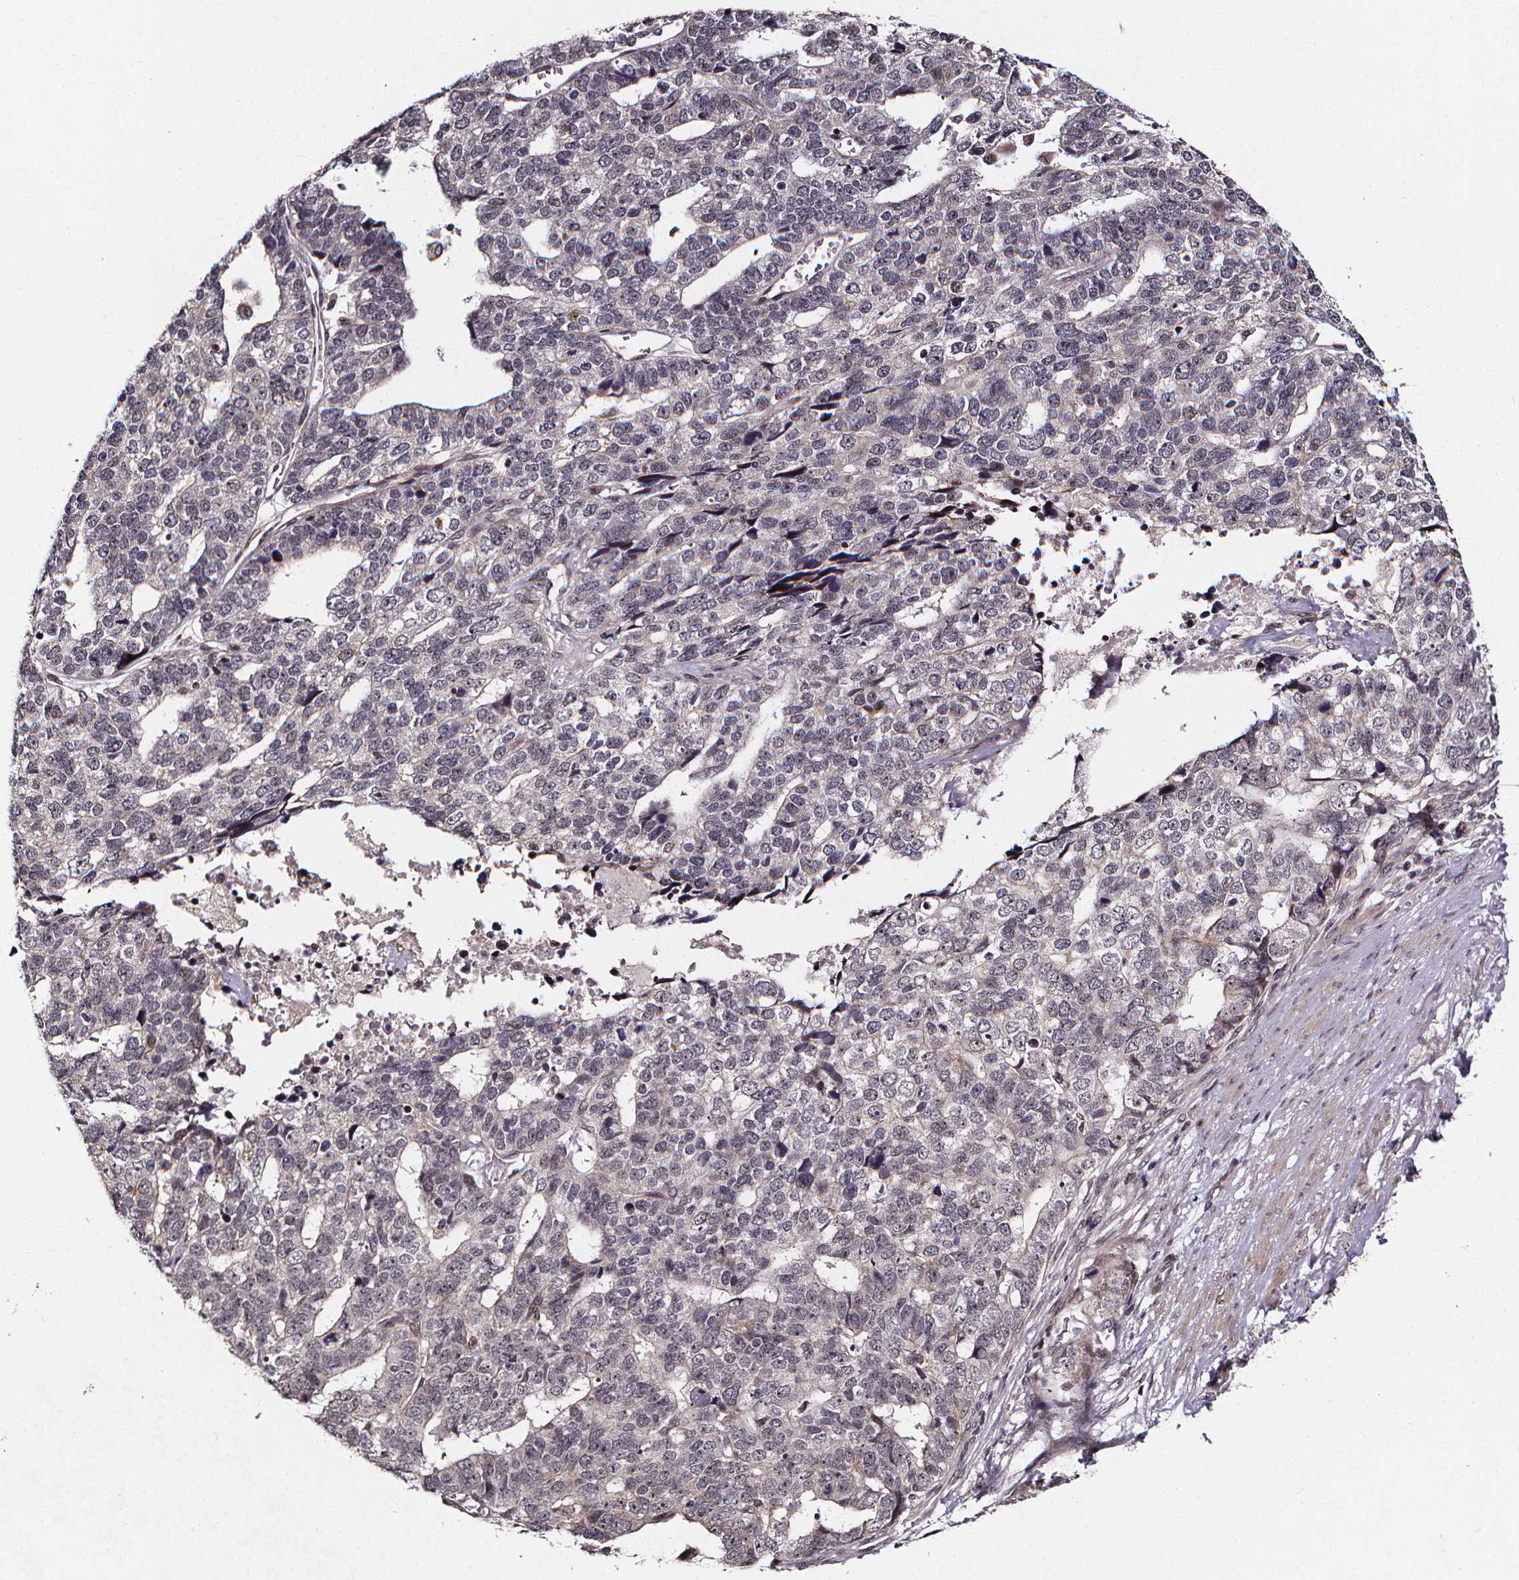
{"staining": {"intensity": "negative", "quantity": "none", "location": "none"}, "tissue": "stomach cancer", "cell_type": "Tumor cells", "image_type": "cancer", "snomed": [{"axis": "morphology", "description": "Adenocarcinoma, NOS"}, {"axis": "topography", "description": "Stomach"}], "caption": "IHC of human adenocarcinoma (stomach) exhibits no expression in tumor cells.", "gene": "DDIT3", "patient": {"sex": "male", "age": 69}}